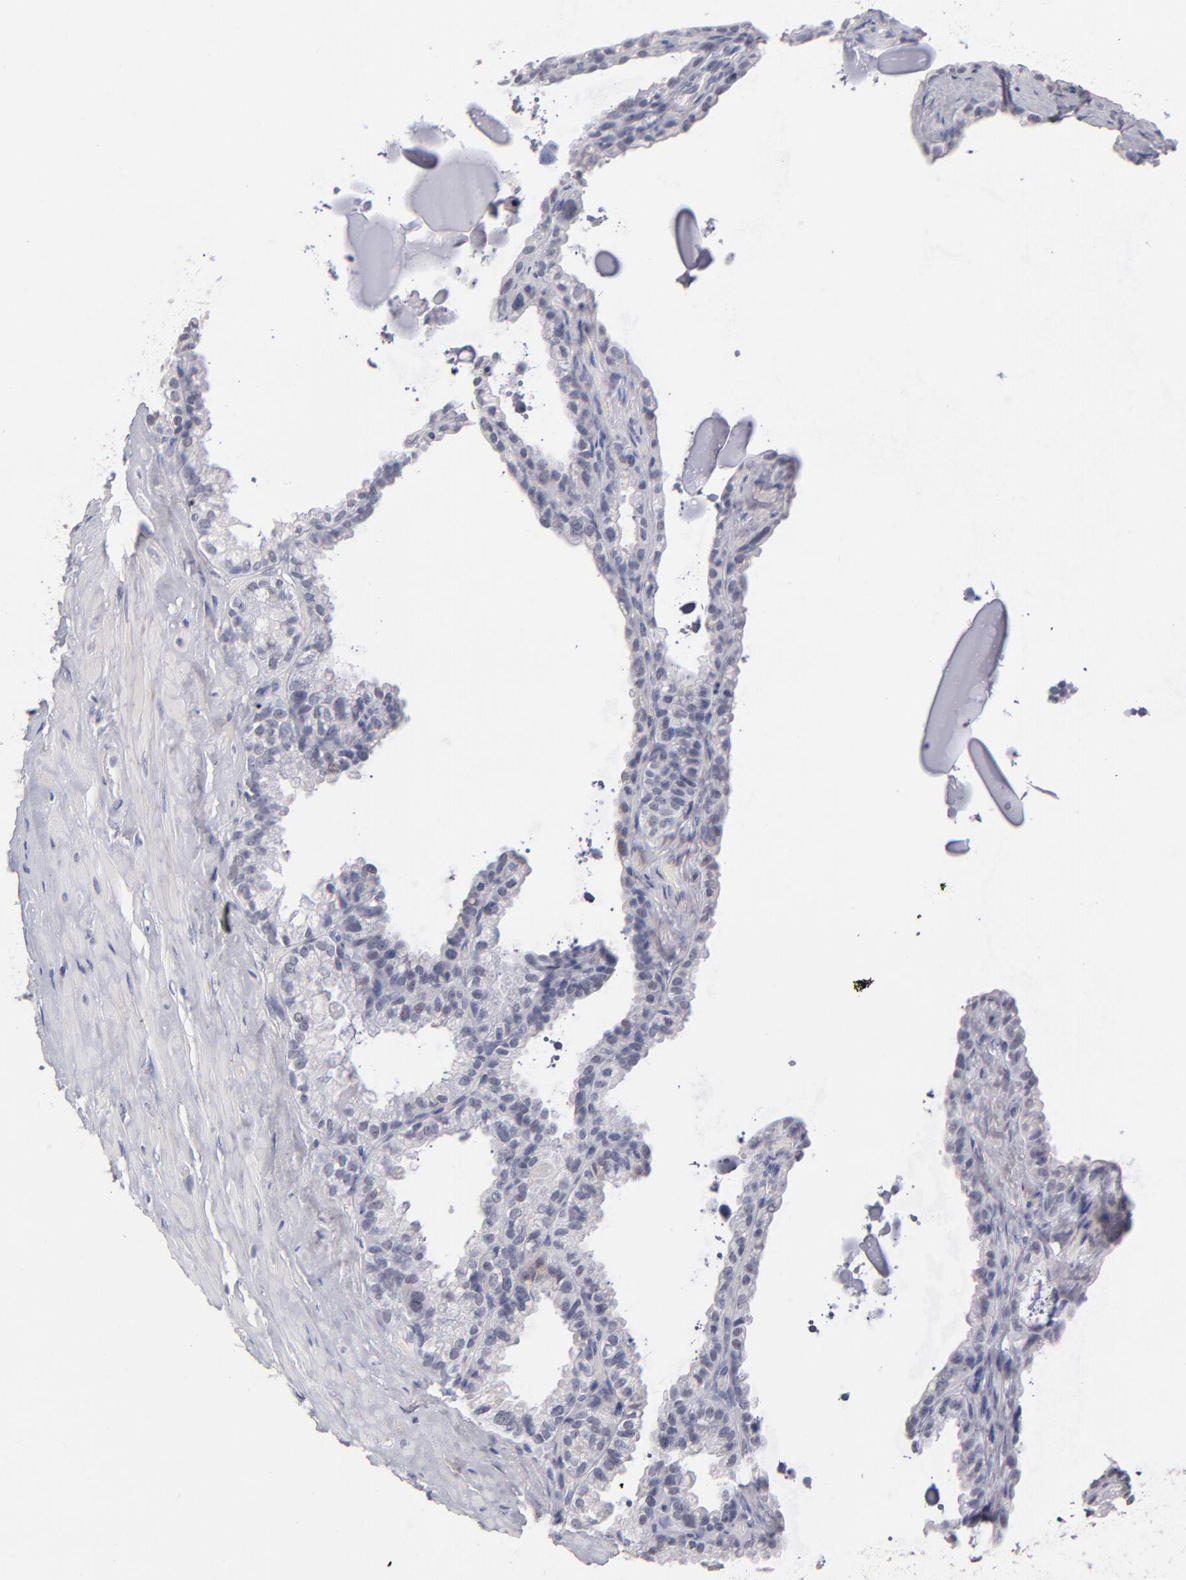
{"staining": {"intensity": "negative", "quantity": "none", "location": "none"}, "tissue": "seminal vesicle", "cell_type": "Glandular cells", "image_type": "normal", "snomed": [{"axis": "morphology", "description": "Normal tissue, NOS"}, {"axis": "morphology", "description": "Inflammation, NOS"}, {"axis": "topography", "description": "Urinary bladder"}, {"axis": "topography", "description": "Prostate"}, {"axis": "topography", "description": "Seminal veicle"}], "caption": "Immunohistochemistry image of unremarkable seminal vesicle: seminal vesicle stained with DAB displays no significant protein expression in glandular cells. Nuclei are stained in blue.", "gene": "TEX11", "patient": {"sex": "male", "age": 82}}